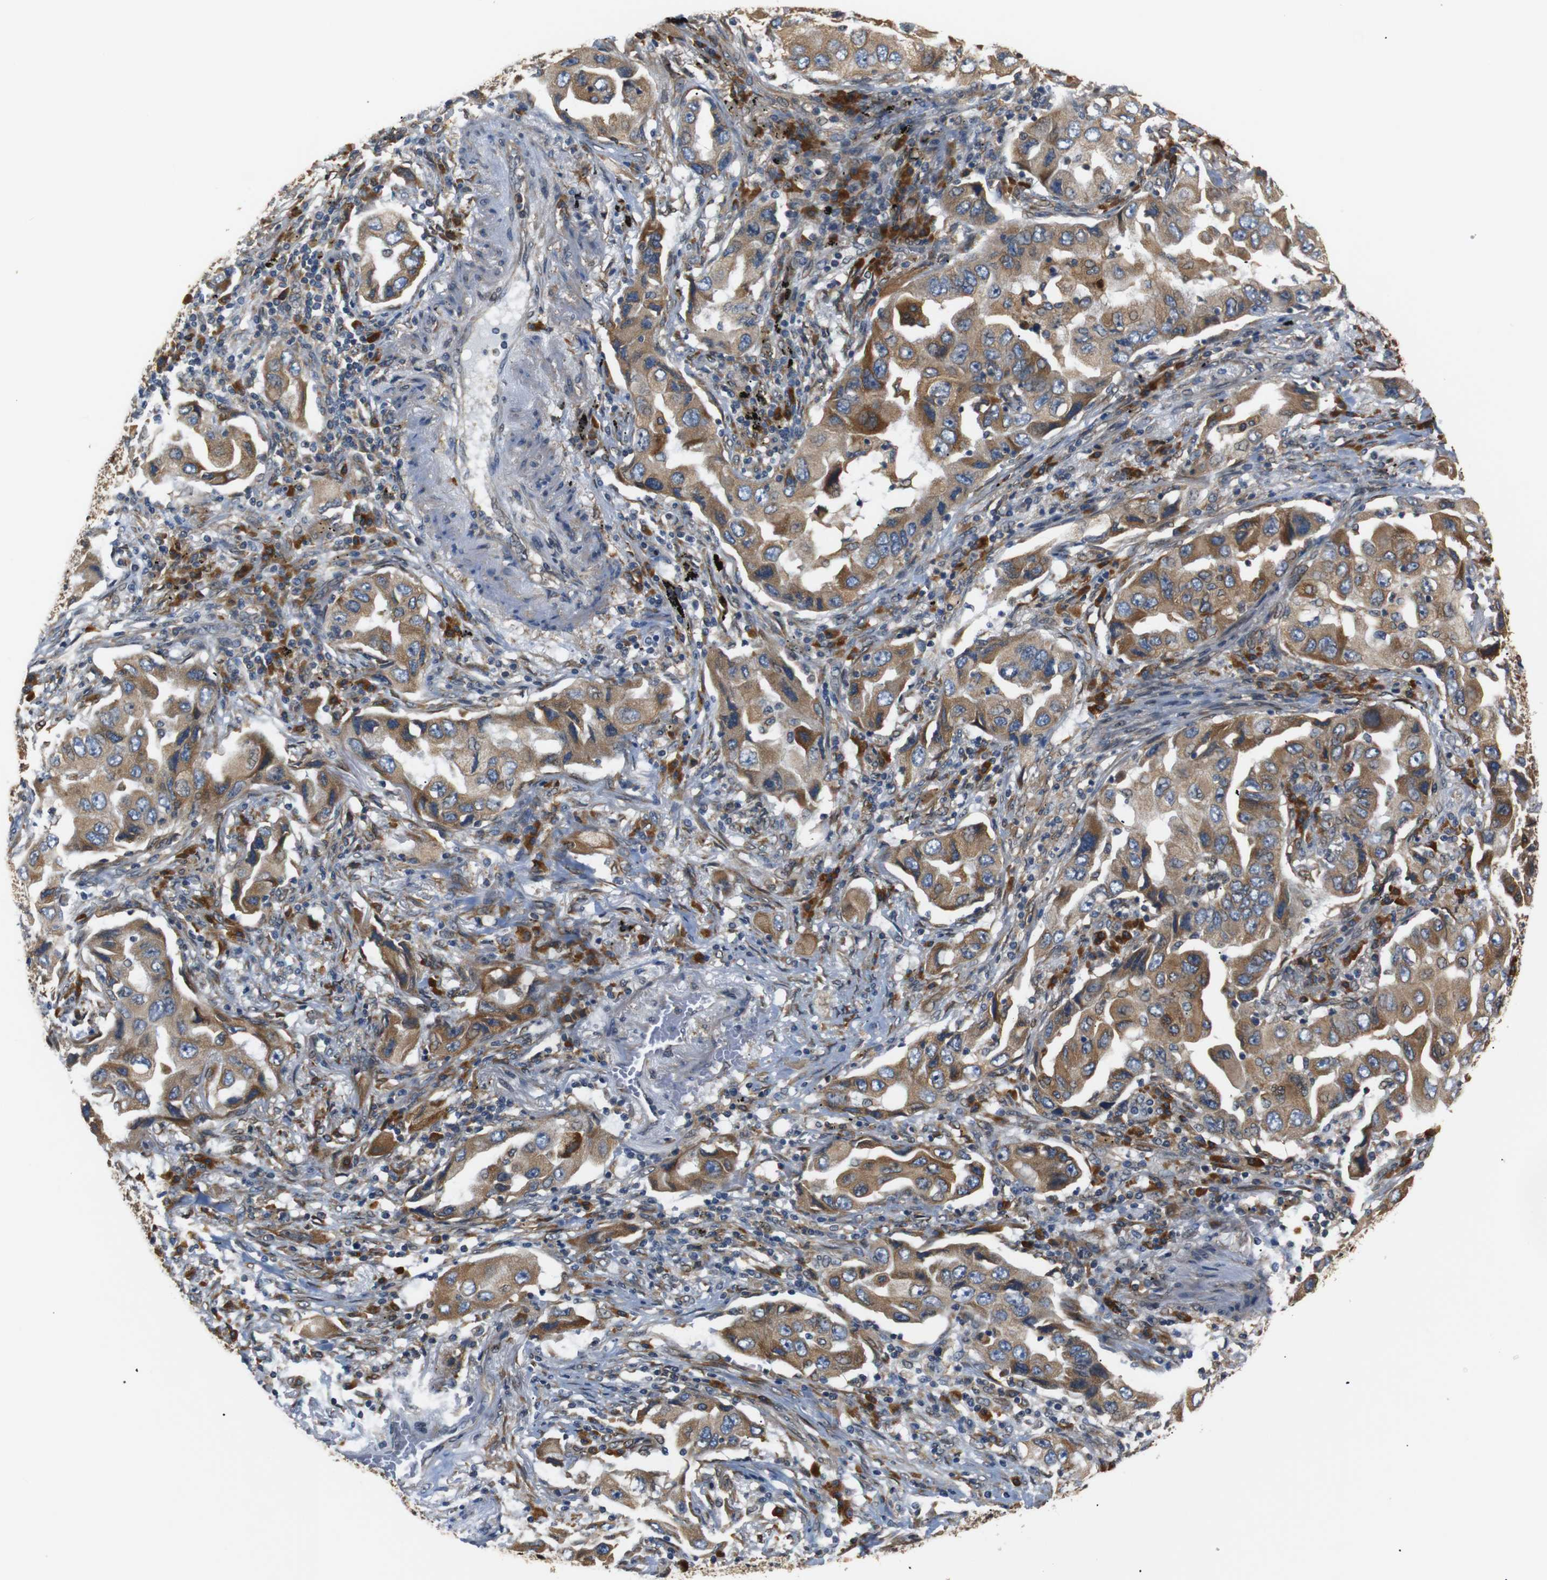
{"staining": {"intensity": "moderate", "quantity": ">75%", "location": "cytoplasmic/membranous"}, "tissue": "lung cancer", "cell_type": "Tumor cells", "image_type": "cancer", "snomed": [{"axis": "morphology", "description": "Adenocarcinoma, NOS"}, {"axis": "topography", "description": "Lung"}], "caption": "Immunohistochemistry of adenocarcinoma (lung) shows medium levels of moderate cytoplasmic/membranous staining in about >75% of tumor cells.", "gene": "TMED2", "patient": {"sex": "female", "age": 65}}